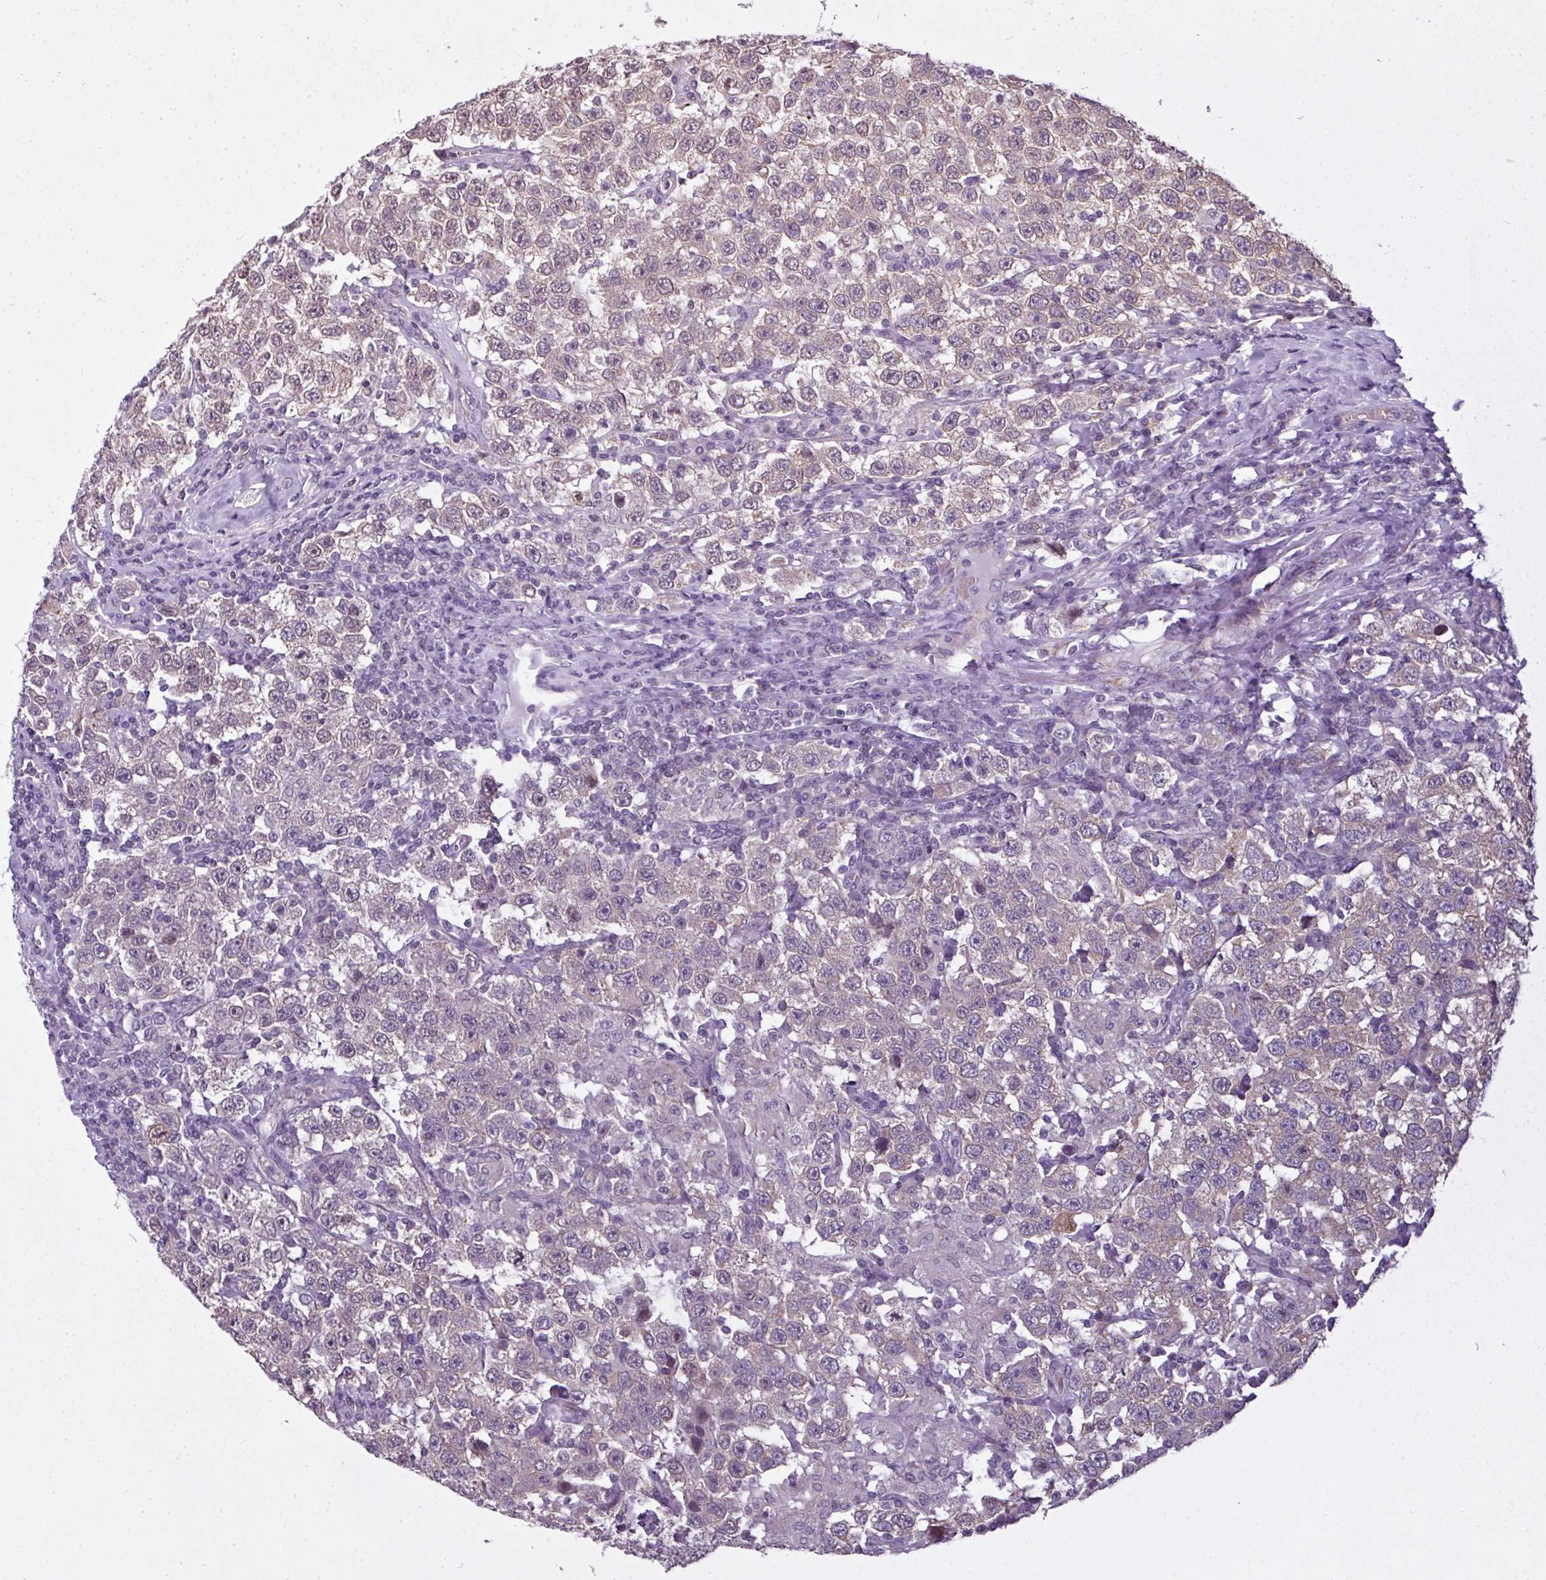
{"staining": {"intensity": "weak", "quantity": "<25%", "location": "cytoplasmic/membranous,nuclear"}, "tissue": "testis cancer", "cell_type": "Tumor cells", "image_type": "cancer", "snomed": [{"axis": "morphology", "description": "Seminoma, NOS"}, {"axis": "topography", "description": "Testis"}], "caption": "A photomicrograph of testis cancer (seminoma) stained for a protein exhibits no brown staining in tumor cells. (Brightfield microscopy of DAB (3,3'-diaminobenzidine) IHC at high magnification).", "gene": "C19orf33", "patient": {"sex": "male", "age": 41}}